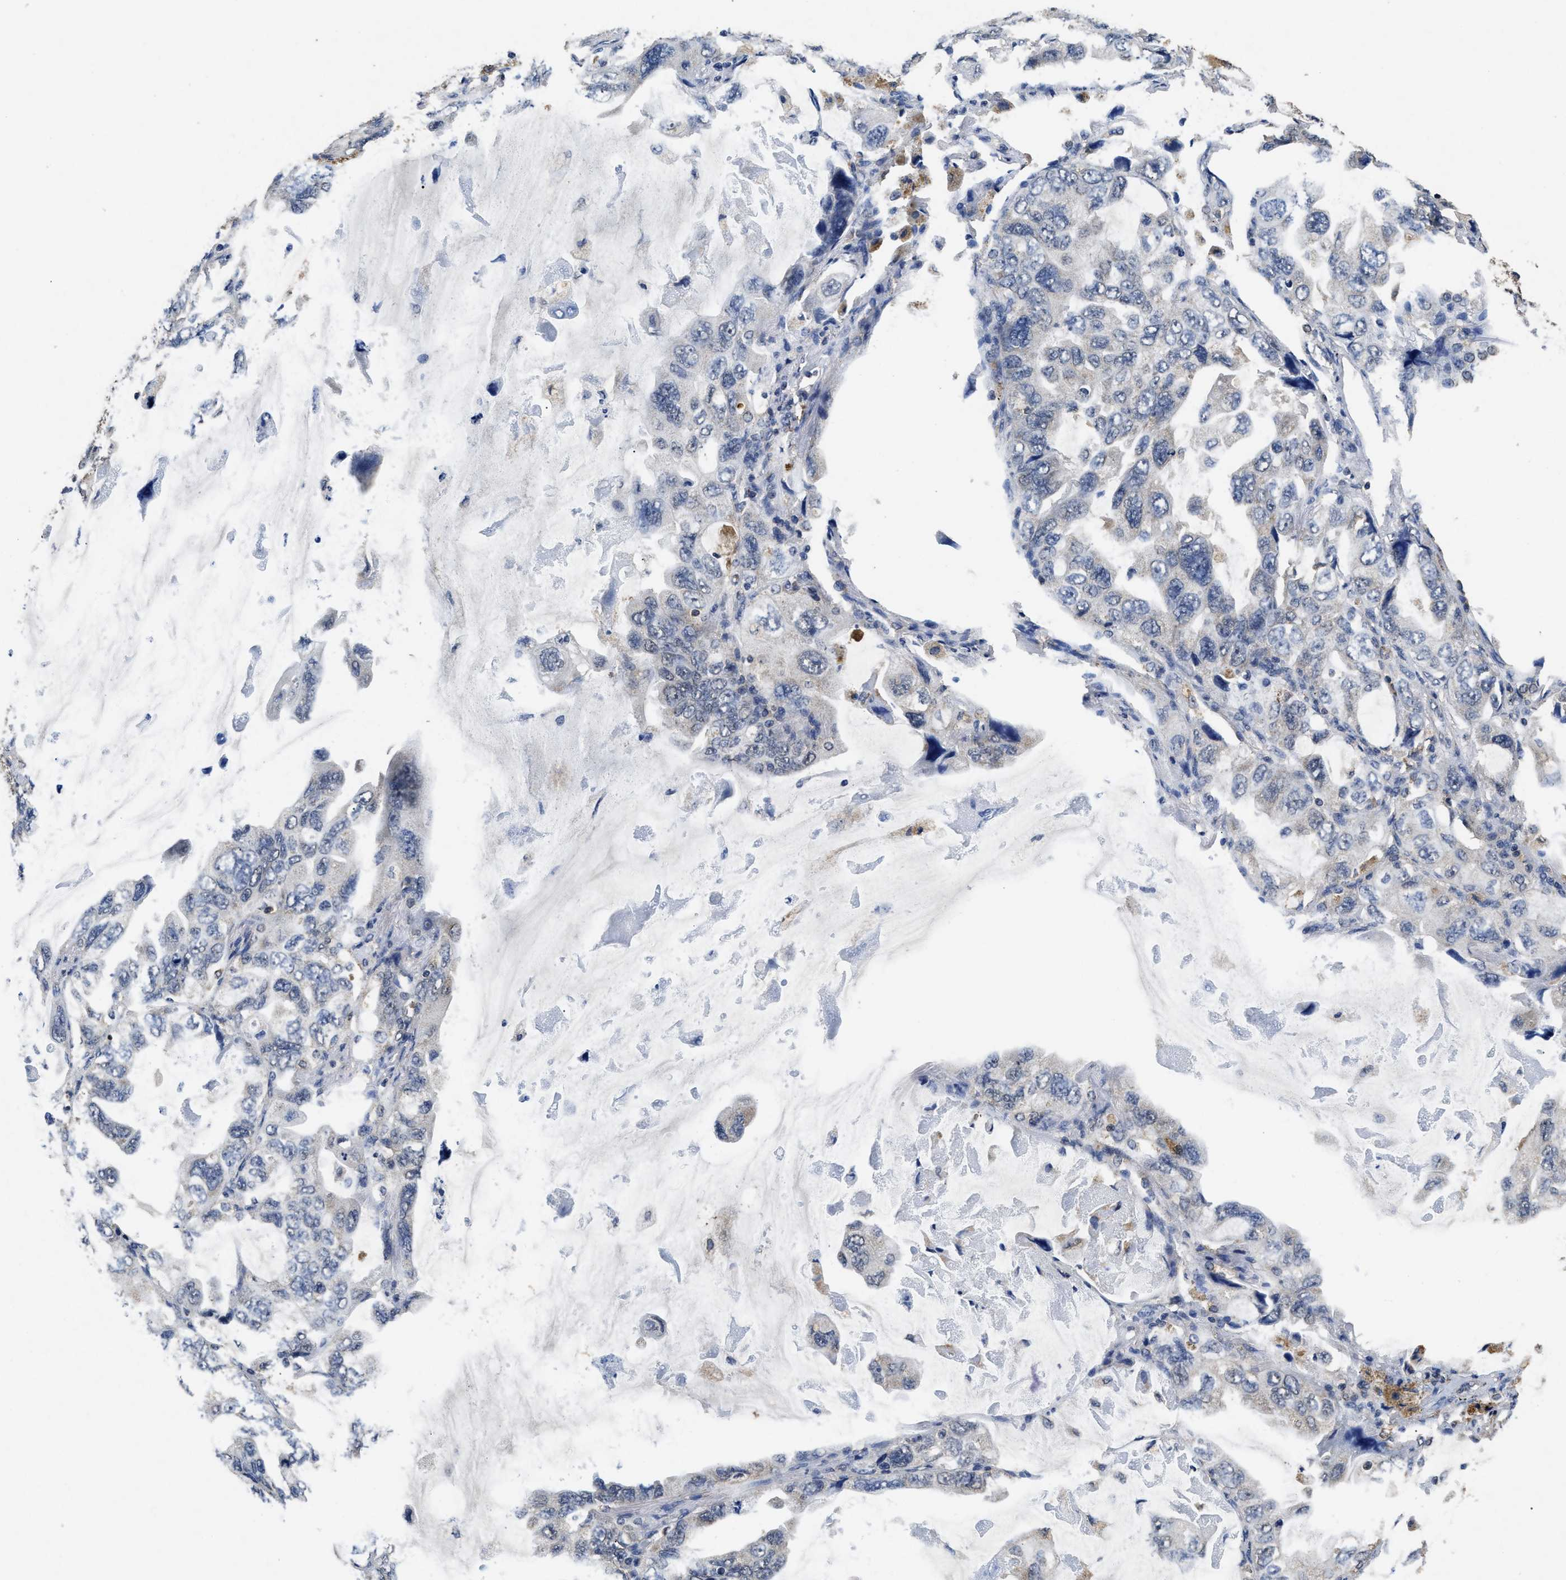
{"staining": {"intensity": "negative", "quantity": "none", "location": "none"}, "tissue": "lung cancer", "cell_type": "Tumor cells", "image_type": "cancer", "snomed": [{"axis": "morphology", "description": "Squamous cell carcinoma, NOS"}, {"axis": "topography", "description": "Lung"}], "caption": "The image shows no significant positivity in tumor cells of lung cancer (squamous cell carcinoma). (DAB immunohistochemistry visualized using brightfield microscopy, high magnification).", "gene": "ACAT2", "patient": {"sex": "female", "age": 73}}